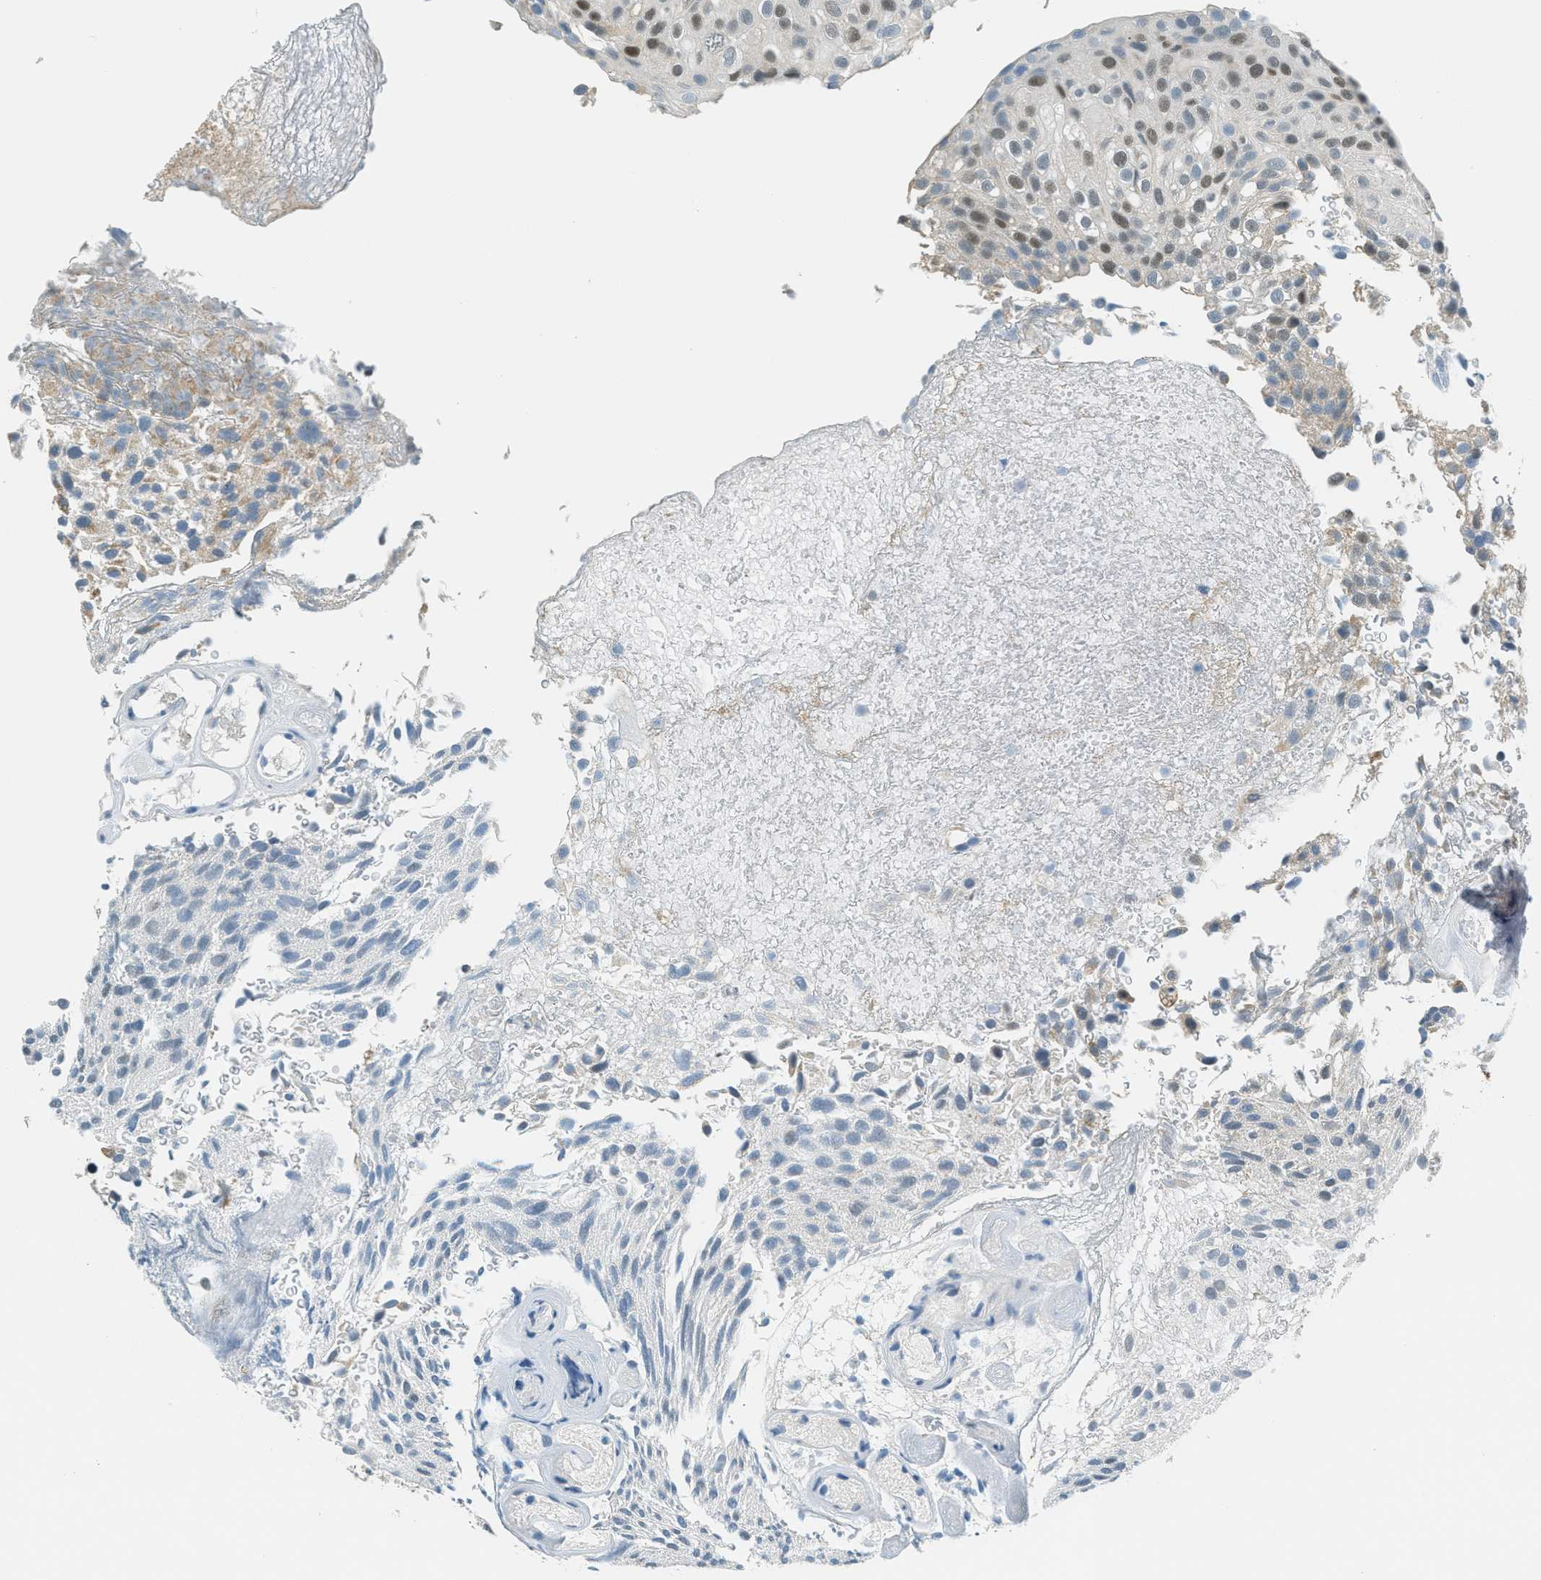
{"staining": {"intensity": "moderate", "quantity": "<25%", "location": "nuclear"}, "tissue": "urothelial cancer", "cell_type": "Tumor cells", "image_type": "cancer", "snomed": [{"axis": "morphology", "description": "Urothelial carcinoma, Low grade"}, {"axis": "topography", "description": "Urinary bladder"}], "caption": "Immunohistochemical staining of urothelial cancer reveals low levels of moderate nuclear staining in about <25% of tumor cells.", "gene": "TCF3", "patient": {"sex": "male", "age": 78}}